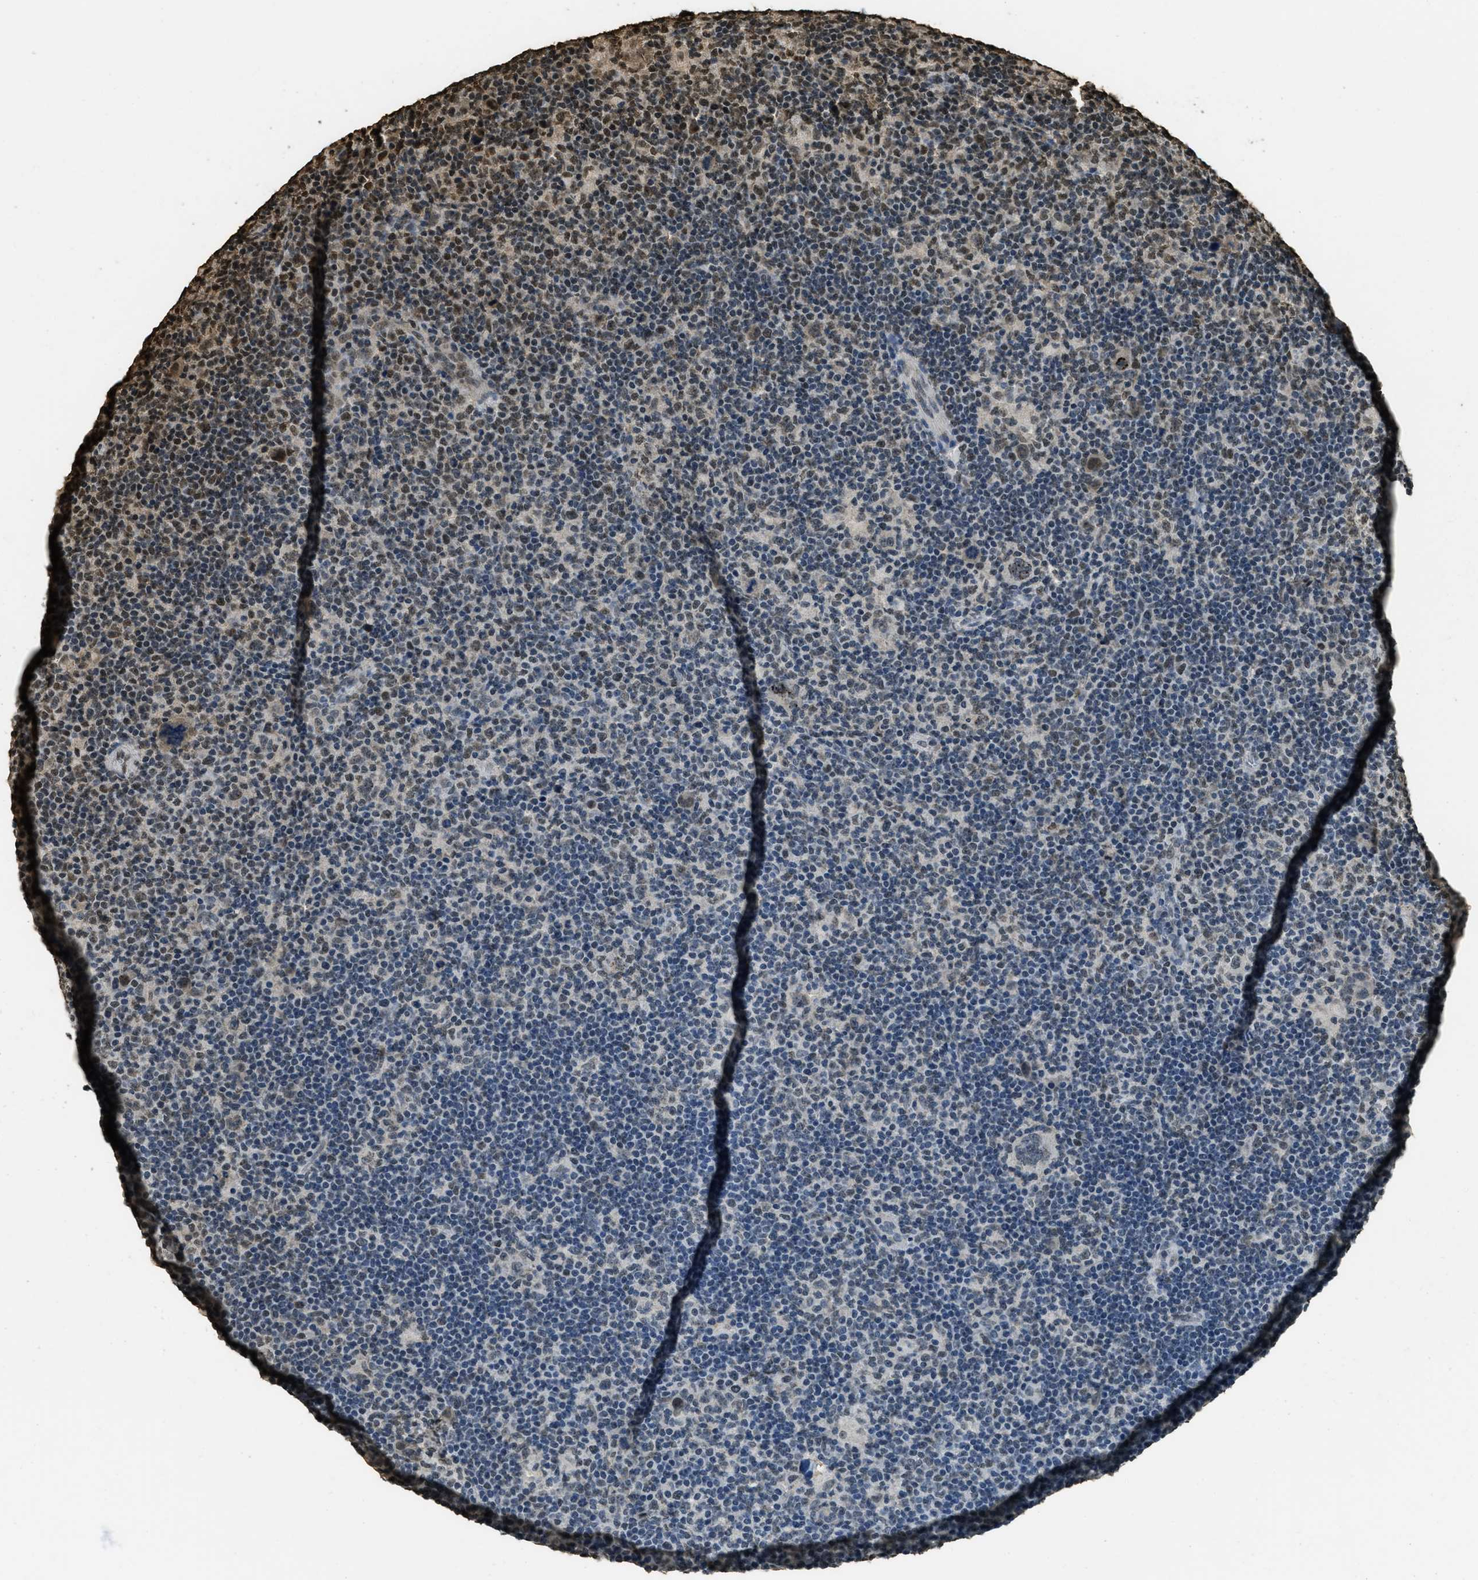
{"staining": {"intensity": "weak", "quantity": ">75%", "location": "nuclear"}, "tissue": "lymphoma", "cell_type": "Tumor cells", "image_type": "cancer", "snomed": [{"axis": "morphology", "description": "Hodgkin's disease, NOS"}, {"axis": "topography", "description": "Lymph node"}], "caption": "This is an image of immunohistochemistry (IHC) staining of lymphoma, which shows weak positivity in the nuclear of tumor cells.", "gene": "MYB", "patient": {"sex": "female", "age": 57}}